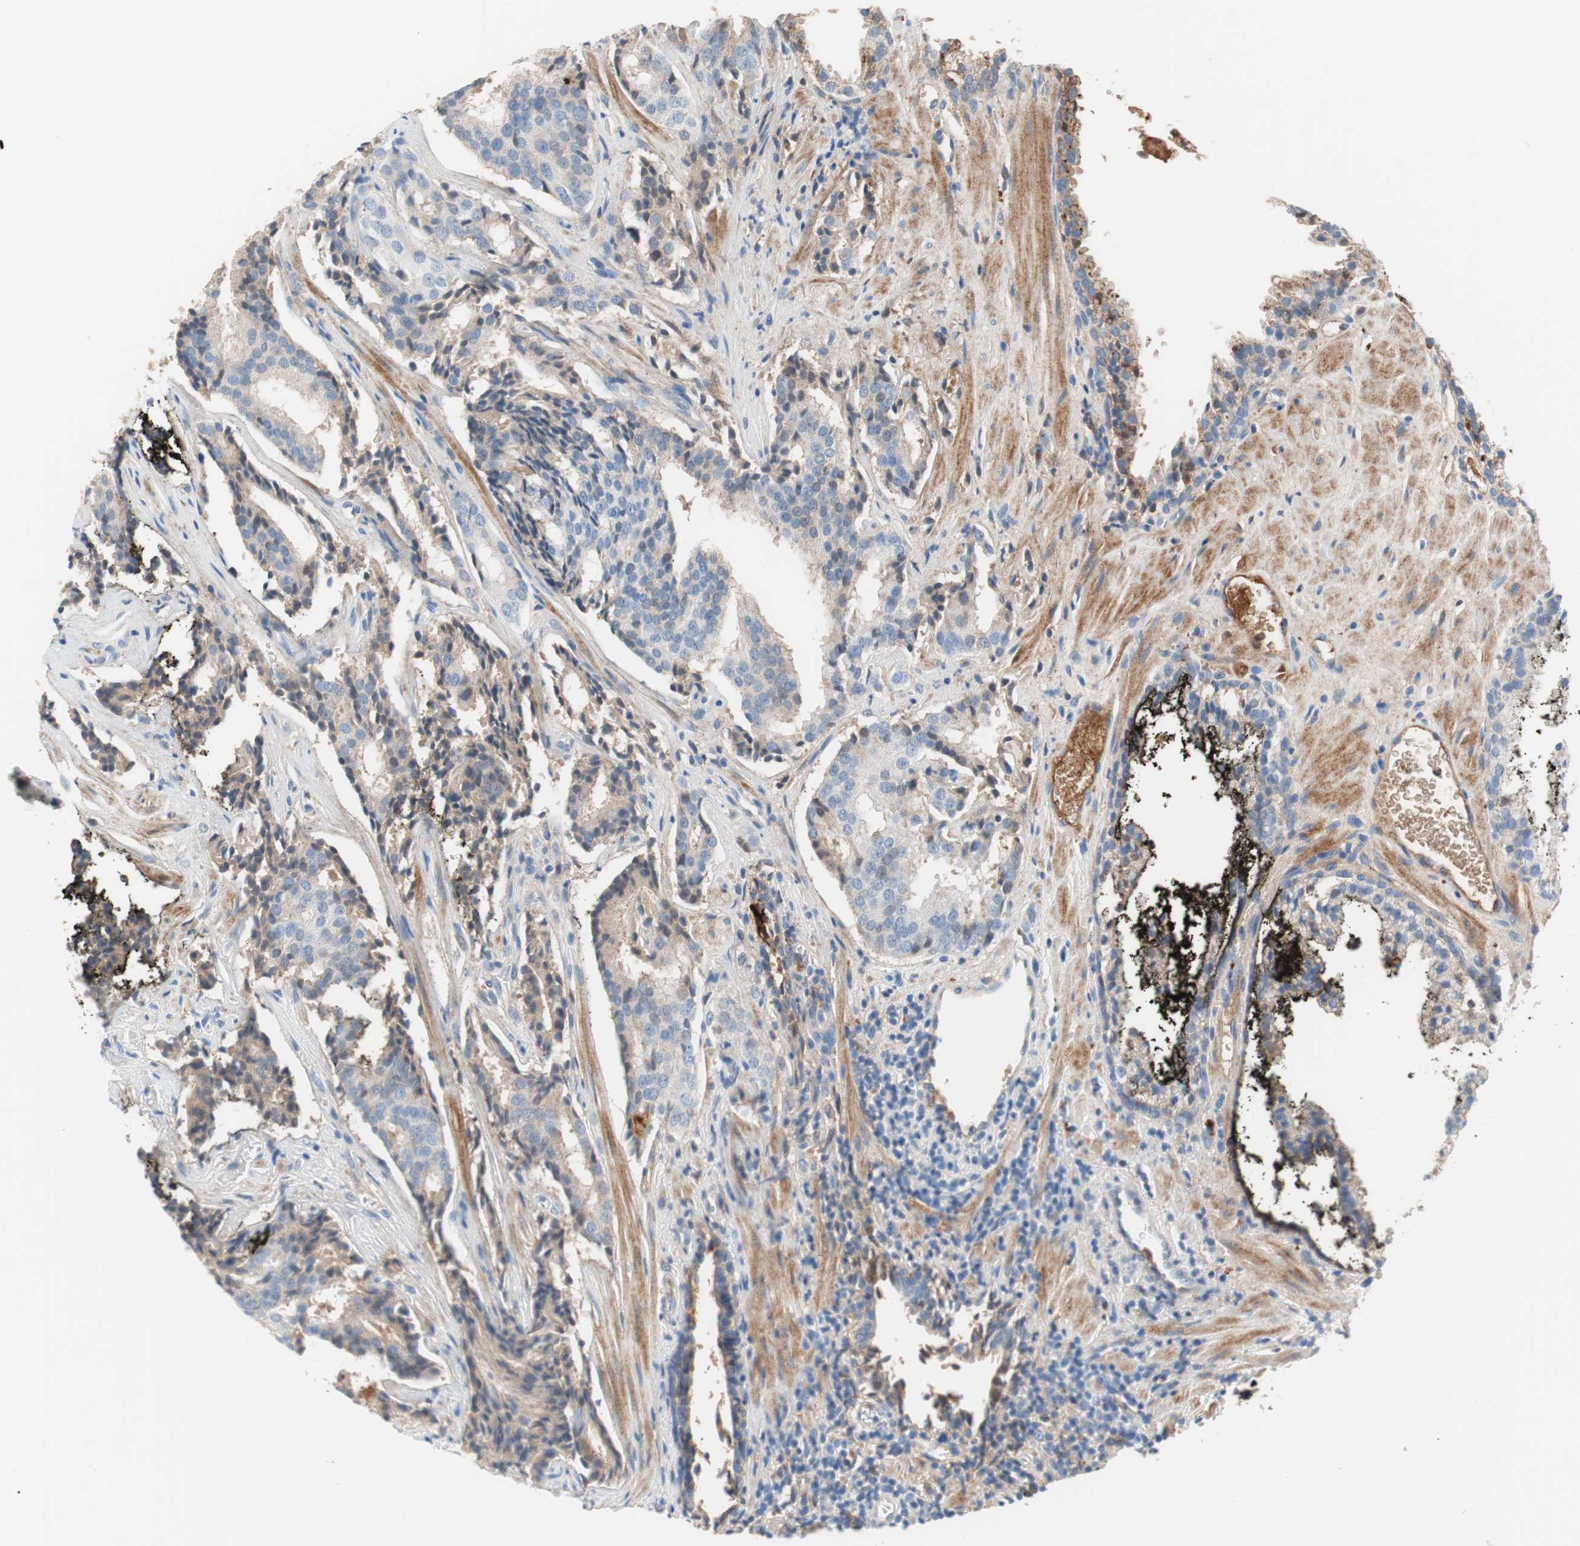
{"staining": {"intensity": "weak", "quantity": "25%-75%", "location": "cytoplasmic/membranous"}, "tissue": "prostate cancer", "cell_type": "Tumor cells", "image_type": "cancer", "snomed": [{"axis": "morphology", "description": "Adenocarcinoma, High grade"}, {"axis": "topography", "description": "Prostate"}], "caption": "This micrograph displays IHC staining of human prostate cancer (adenocarcinoma (high-grade)), with low weak cytoplasmic/membranous expression in about 25%-75% of tumor cells.", "gene": "RBP4", "patient": {"sex": "male", "age": 58}}